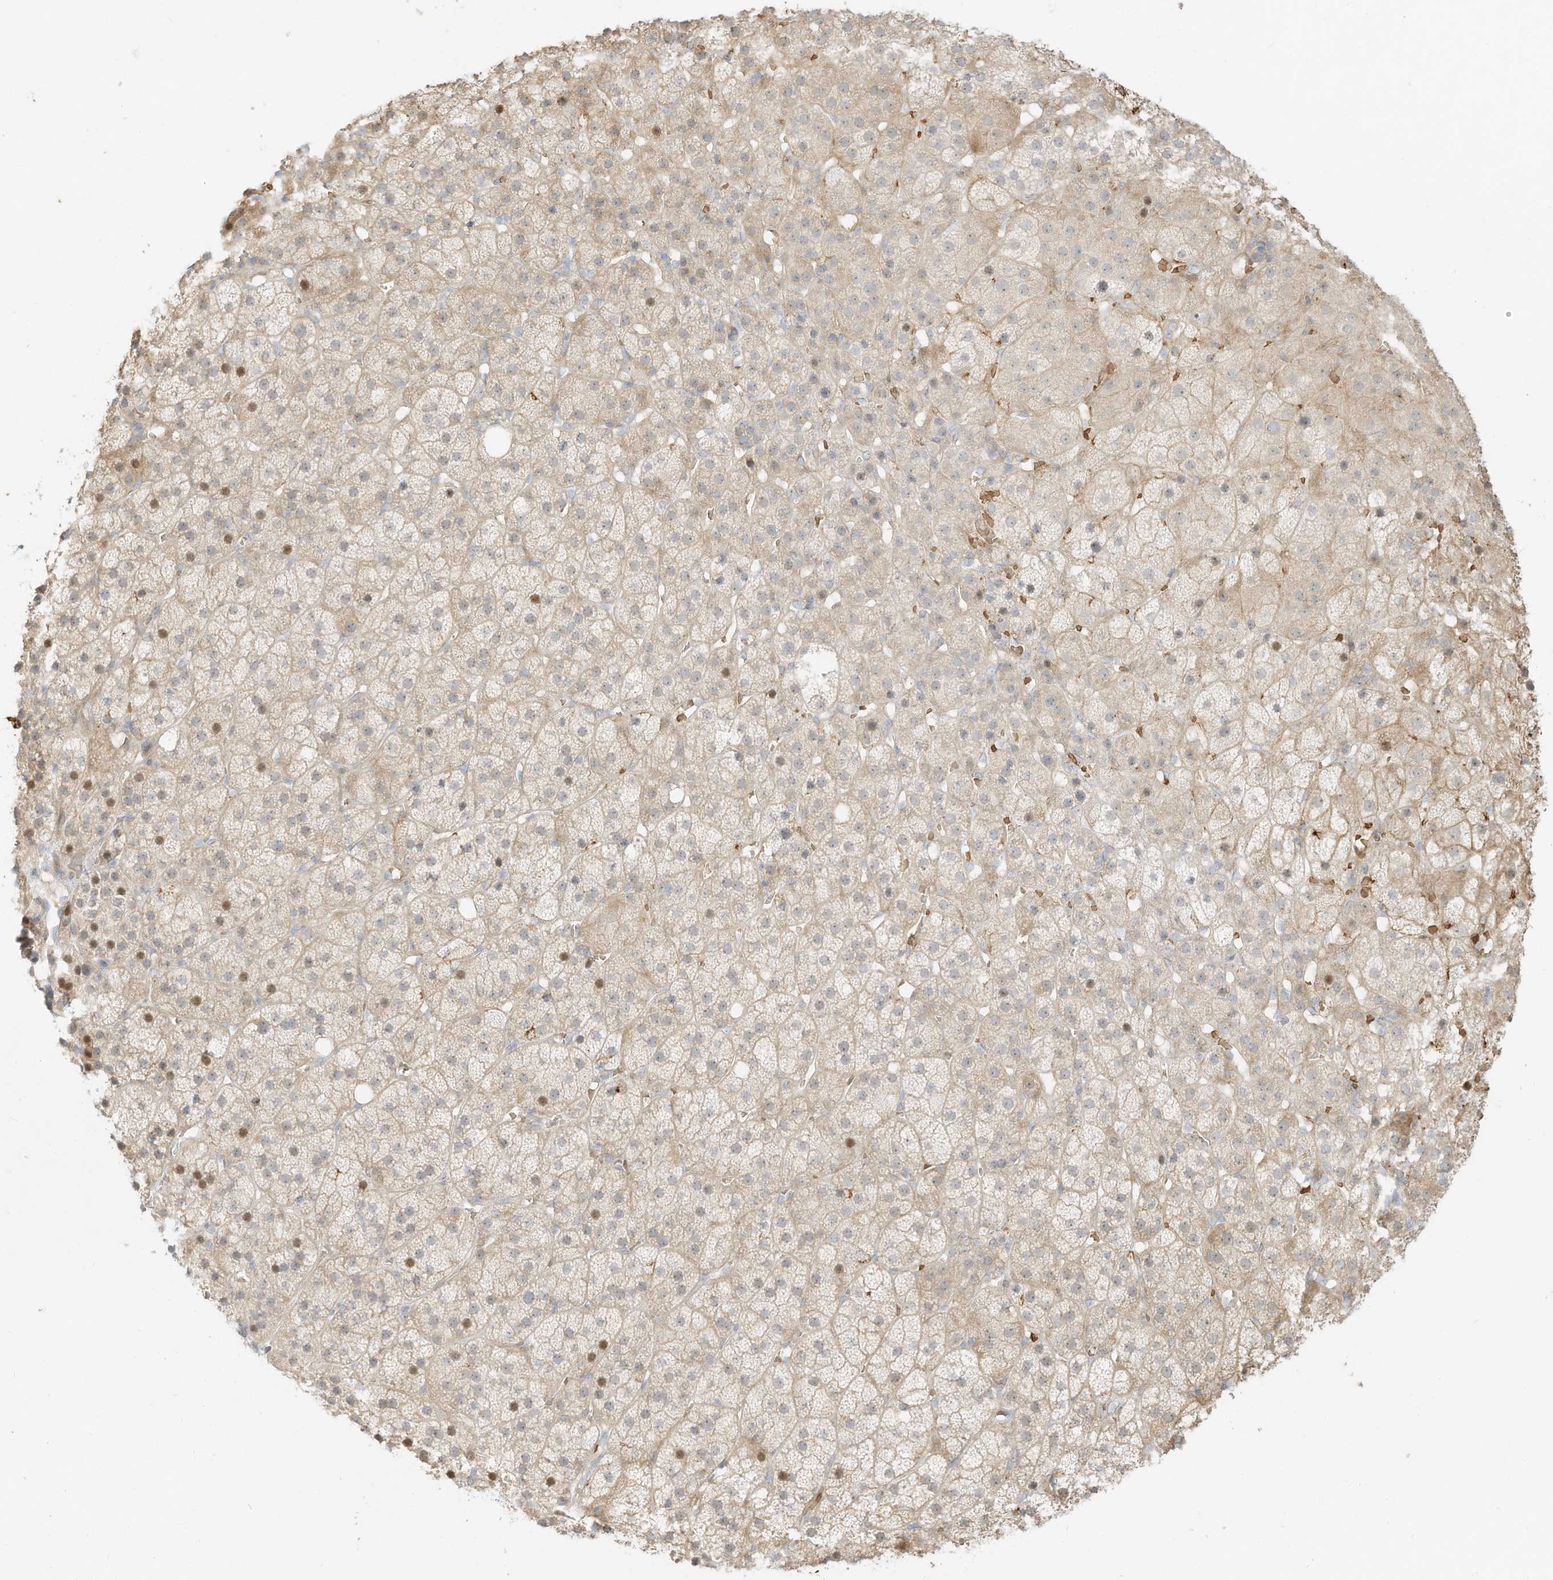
{"staining": {"intensity": "moderate", "quantity": "<25%", "location": "nuclear"}, "tissue": "adrenal gland", "cell_type": "Glandular cells", "image_type": "normal", "snomed": [{"axis": "morphology", "description": "Normal tissue, NOS"}, {"axis": "topography", "description": "Adrenal gland"}], "caption": "This micrograph displays immunohistochemistry staining of benign human adrenal gland, with low moderate nuclear positivity in about <25% of glandular cells.", "gene": "OFD1", "patient": {"sex": "female", "age": 57}}